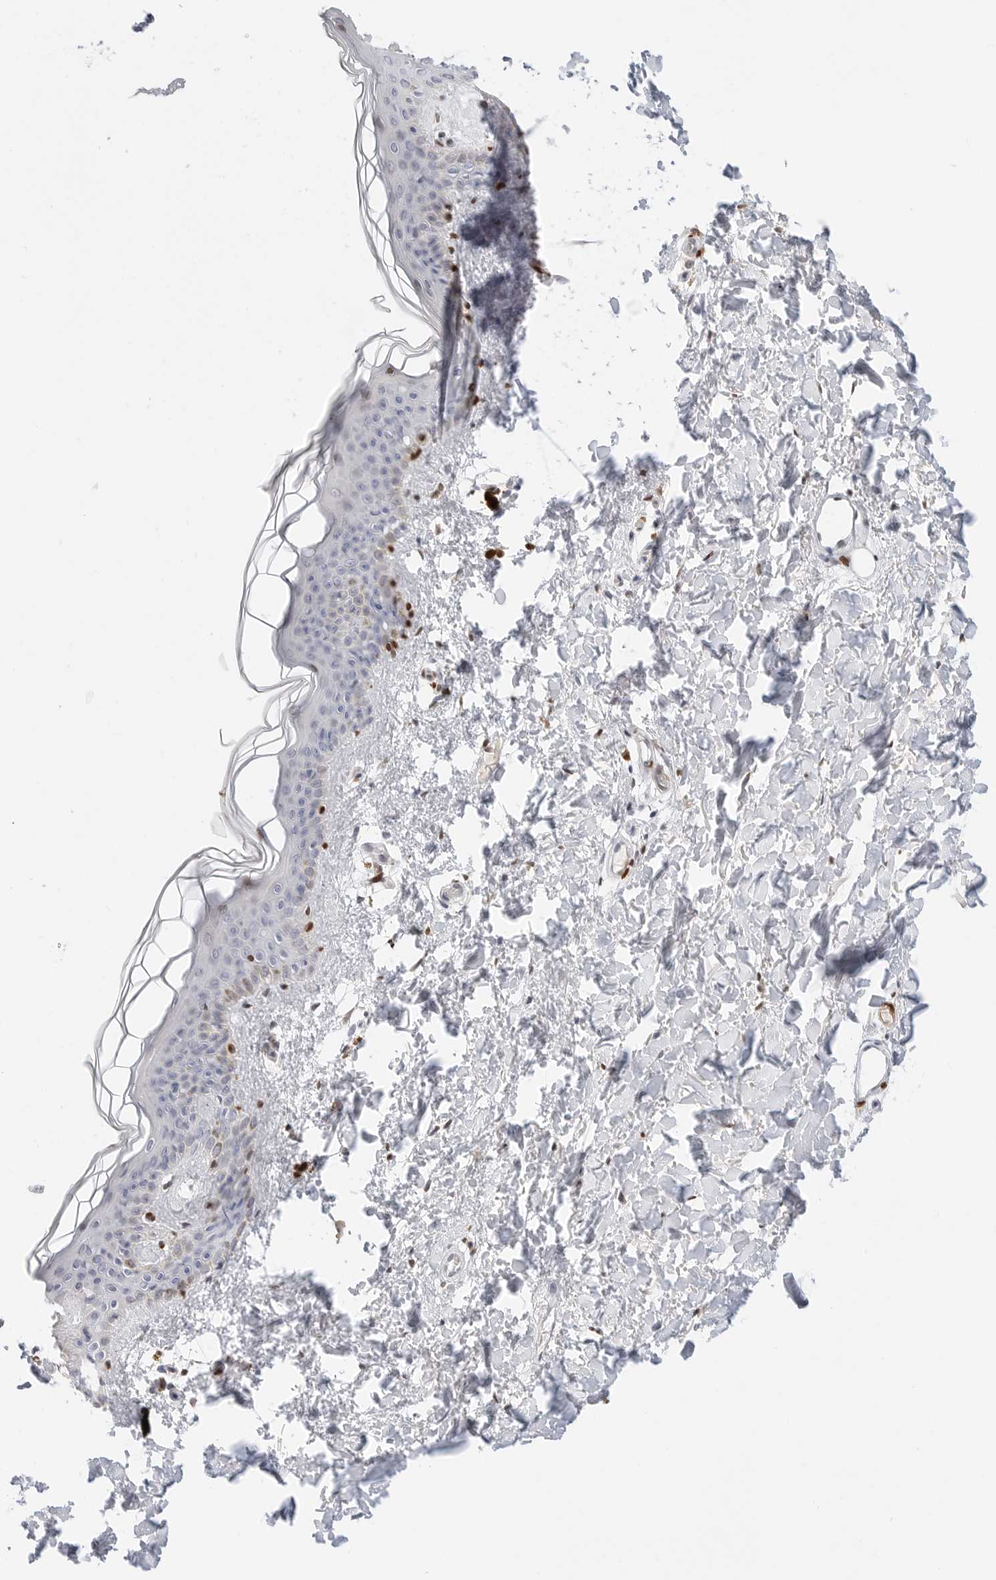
{"staining": {"intensity": "moderate", "quantity": "<25%", "location": "nuclear"}, "tissue": "skin", "cell_type": "Fibroblasts", "image_type": "normal", "snomed": [{"axis": "morphology", "description": "Normal tissue, NOS"}, {"axis": "topography", "description": "Skin"}], "caption": "This photomicrograph reveals immunohistochemistry staining of benign human skin, with low moderate nuclear expression in about <25% of fibroblasts.", "gene": "SPIDR", "patient": {"sex": "female", "age": 46}}